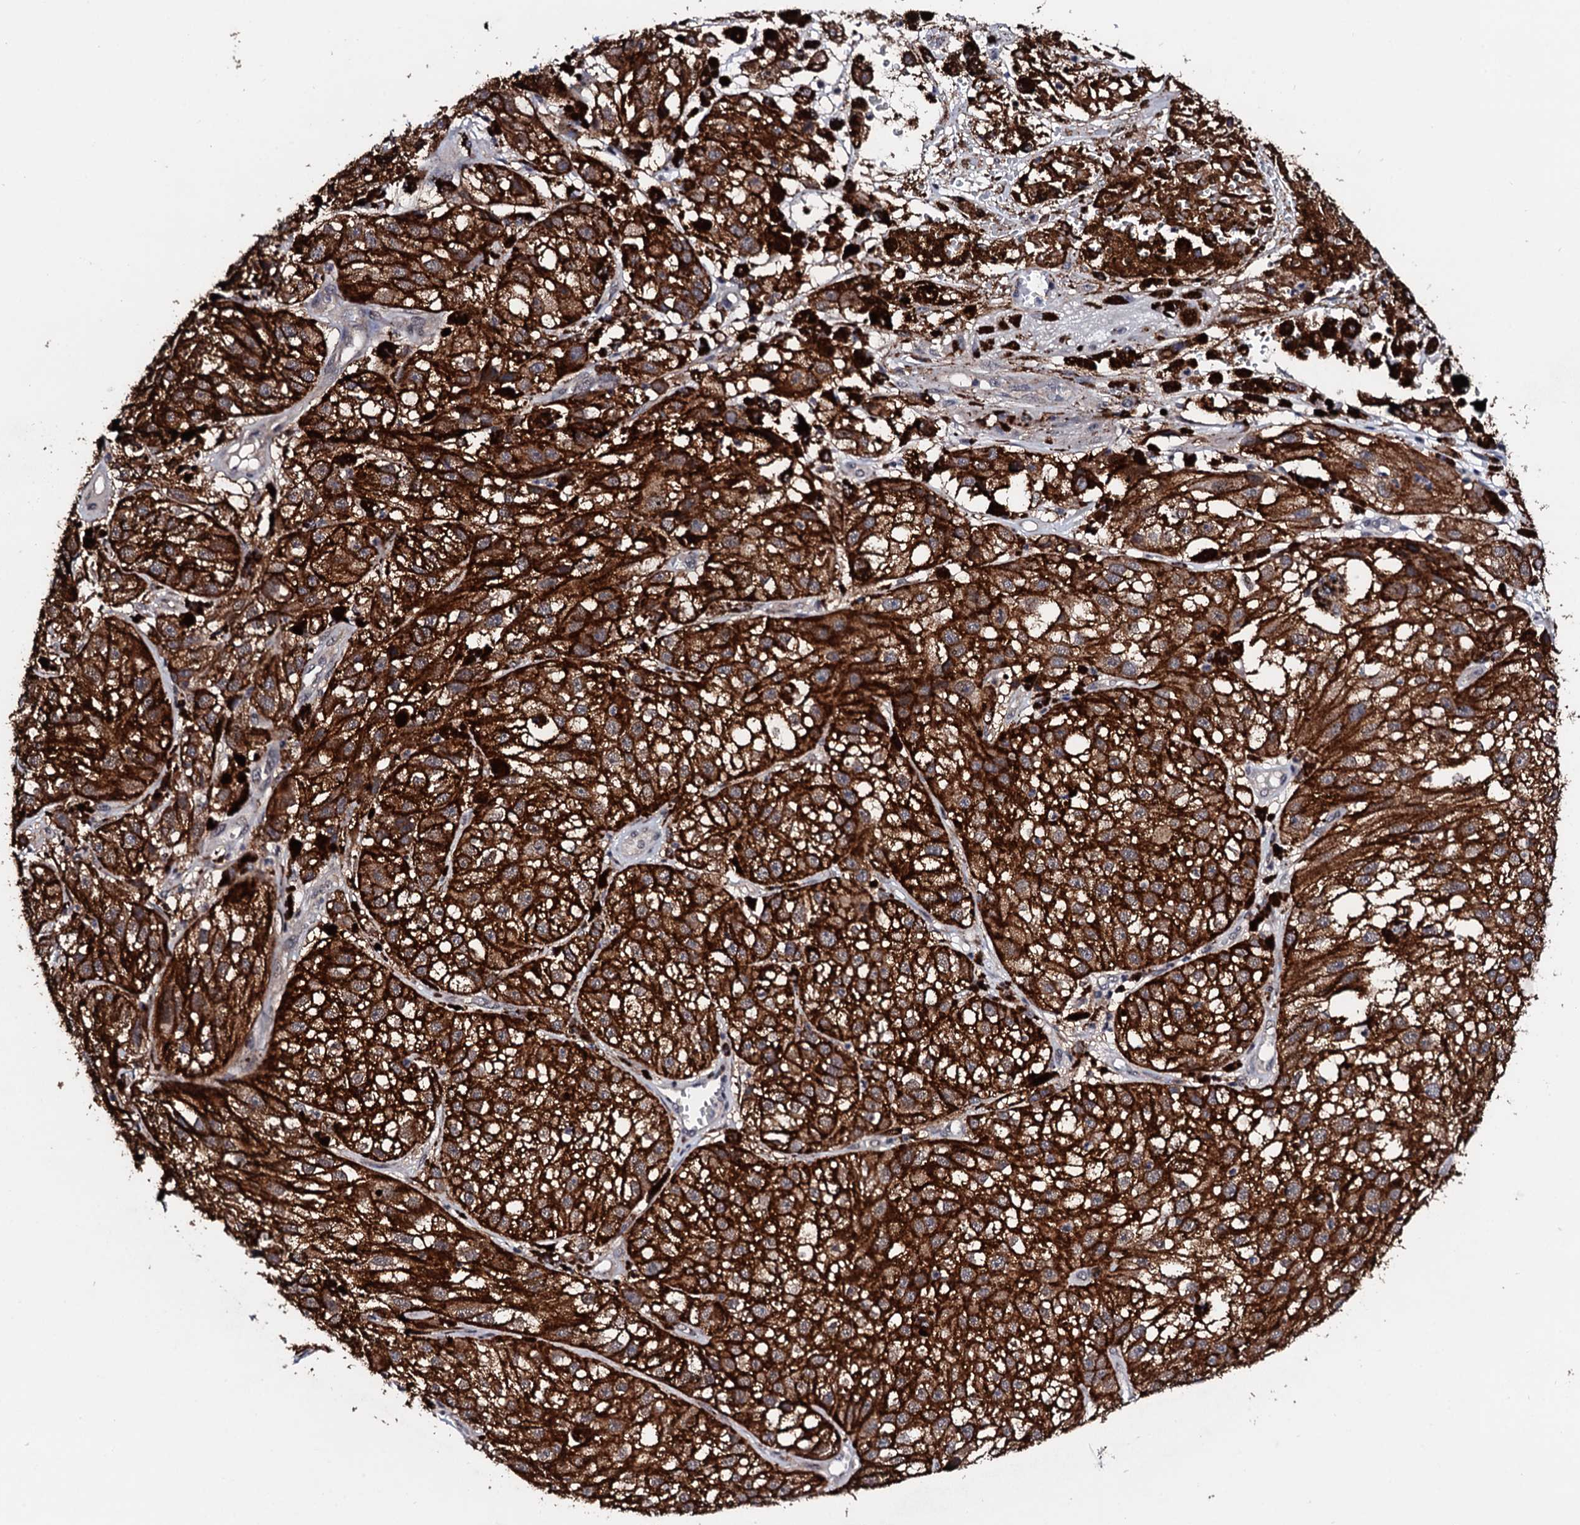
{"staining": {"intensity": "strong", "quantity": ">75%", "location": "cytoplasmic/membranous"}, "tissue": "melanoma", "cell_type": "Tumor cells", "image_type": "cancer", "snomed": [{"axis": "morphology", "description": "Malignant melanoma, NOS"}, {"axis": "topography", "description": "Skin"}], "caption": "High-magnification brightfield microscopy of melanoma stained with DAB (3,3'-diaminobenzidine) (brown) and counterstained with hematoxylin (blue). tumor cells exhibit strong cytoplasmic/membranous positivity is present in approximately>75% of cells.", "gene": "EDC3", "patient": {"sex": "male", "age": 88}}